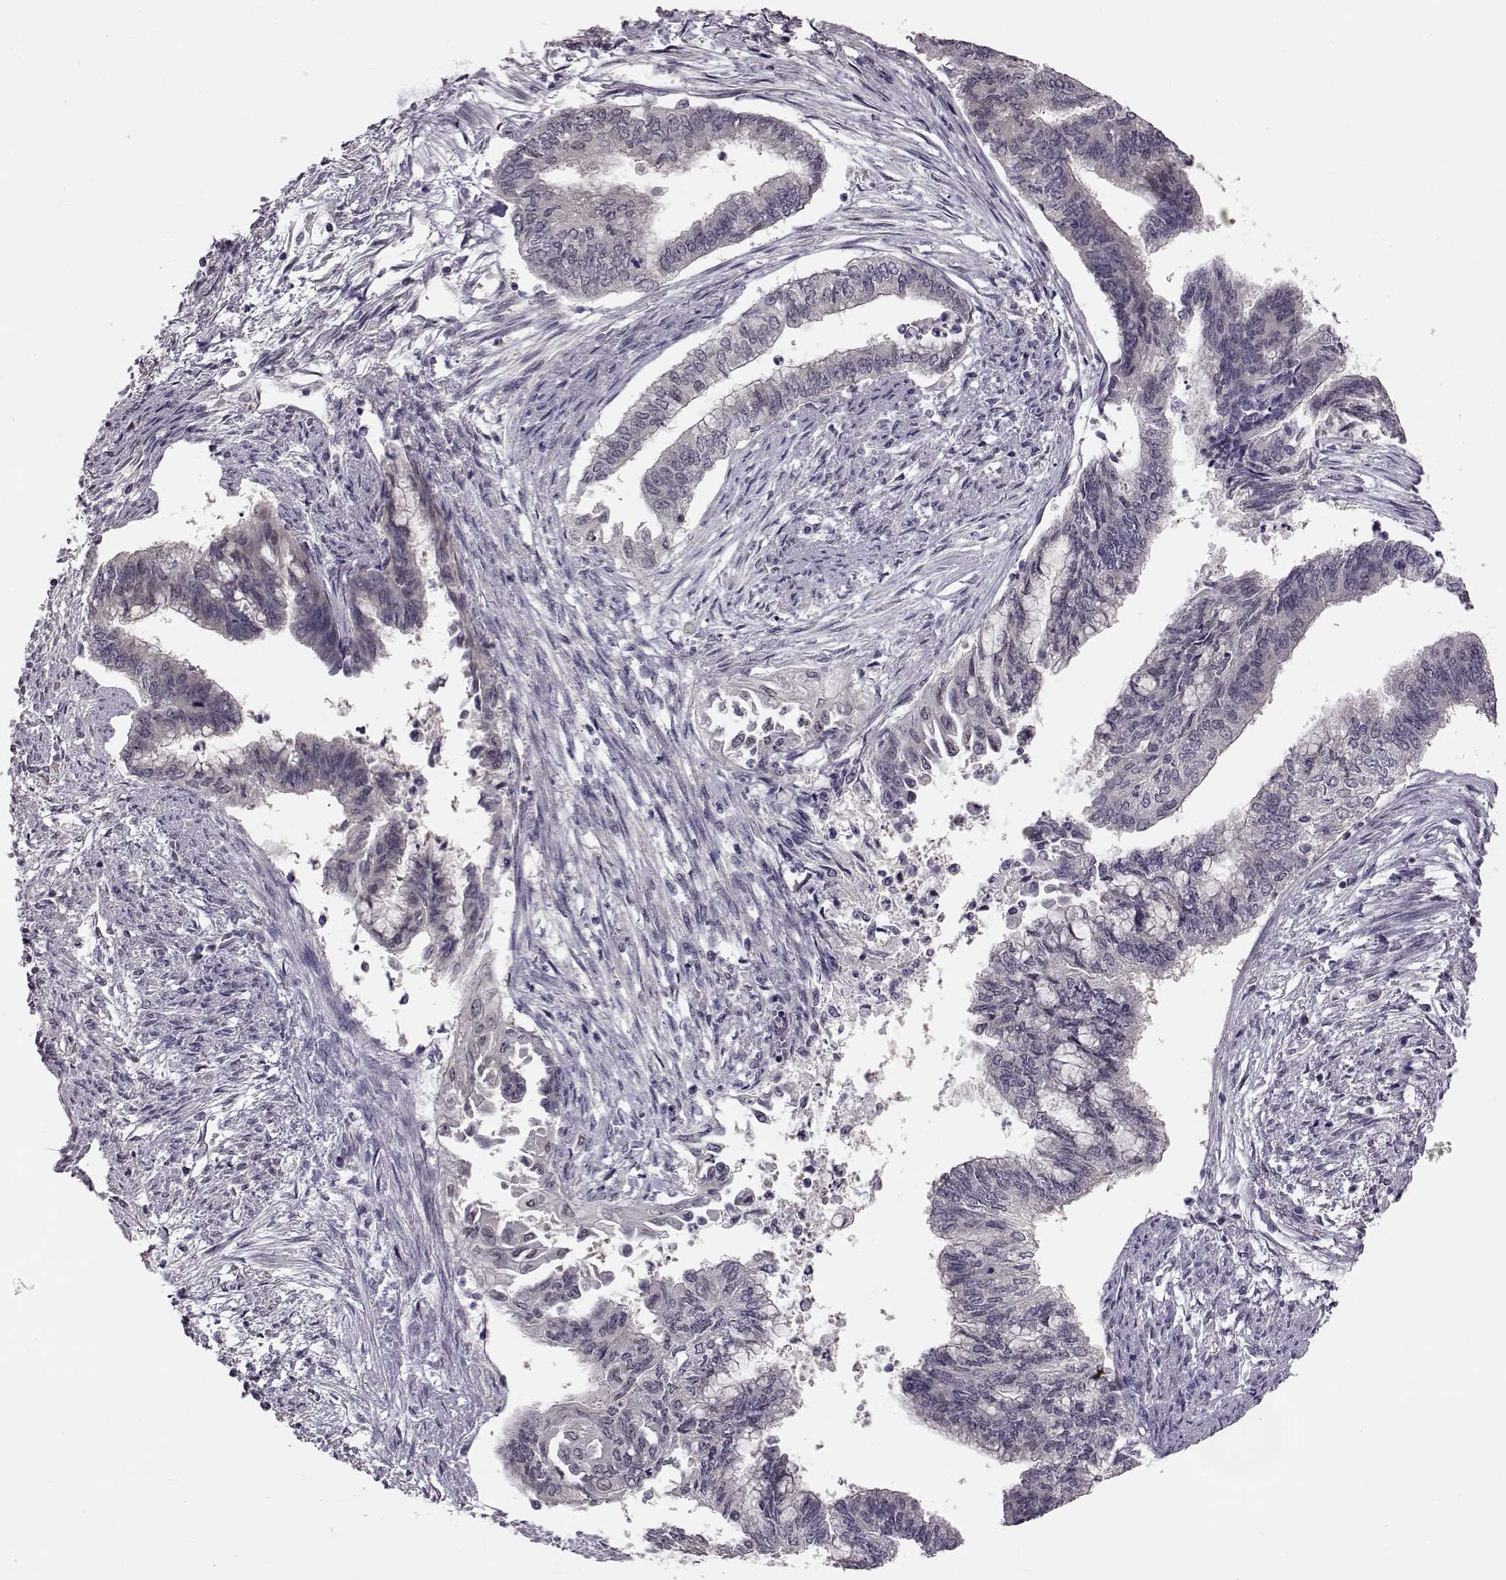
{"staining": {"intensity": "negative", "quantity": "none", "location": "none"}, "tissue": "endometrial cancer", "cell_type": "Tumor cells", "image_type": "cancer", "snomed": [{"axis": "morphology", "description": "Adenocarcinoma, NOS"}, {"axis": "topography", "description": "Endometrium"}], "caption": "The micrograph reveals no staining of tumor cells in endometrial cancer (adenocarcinoma).", "gene": "C10orf62", "patient": {"sex": "female", "age": 65}}